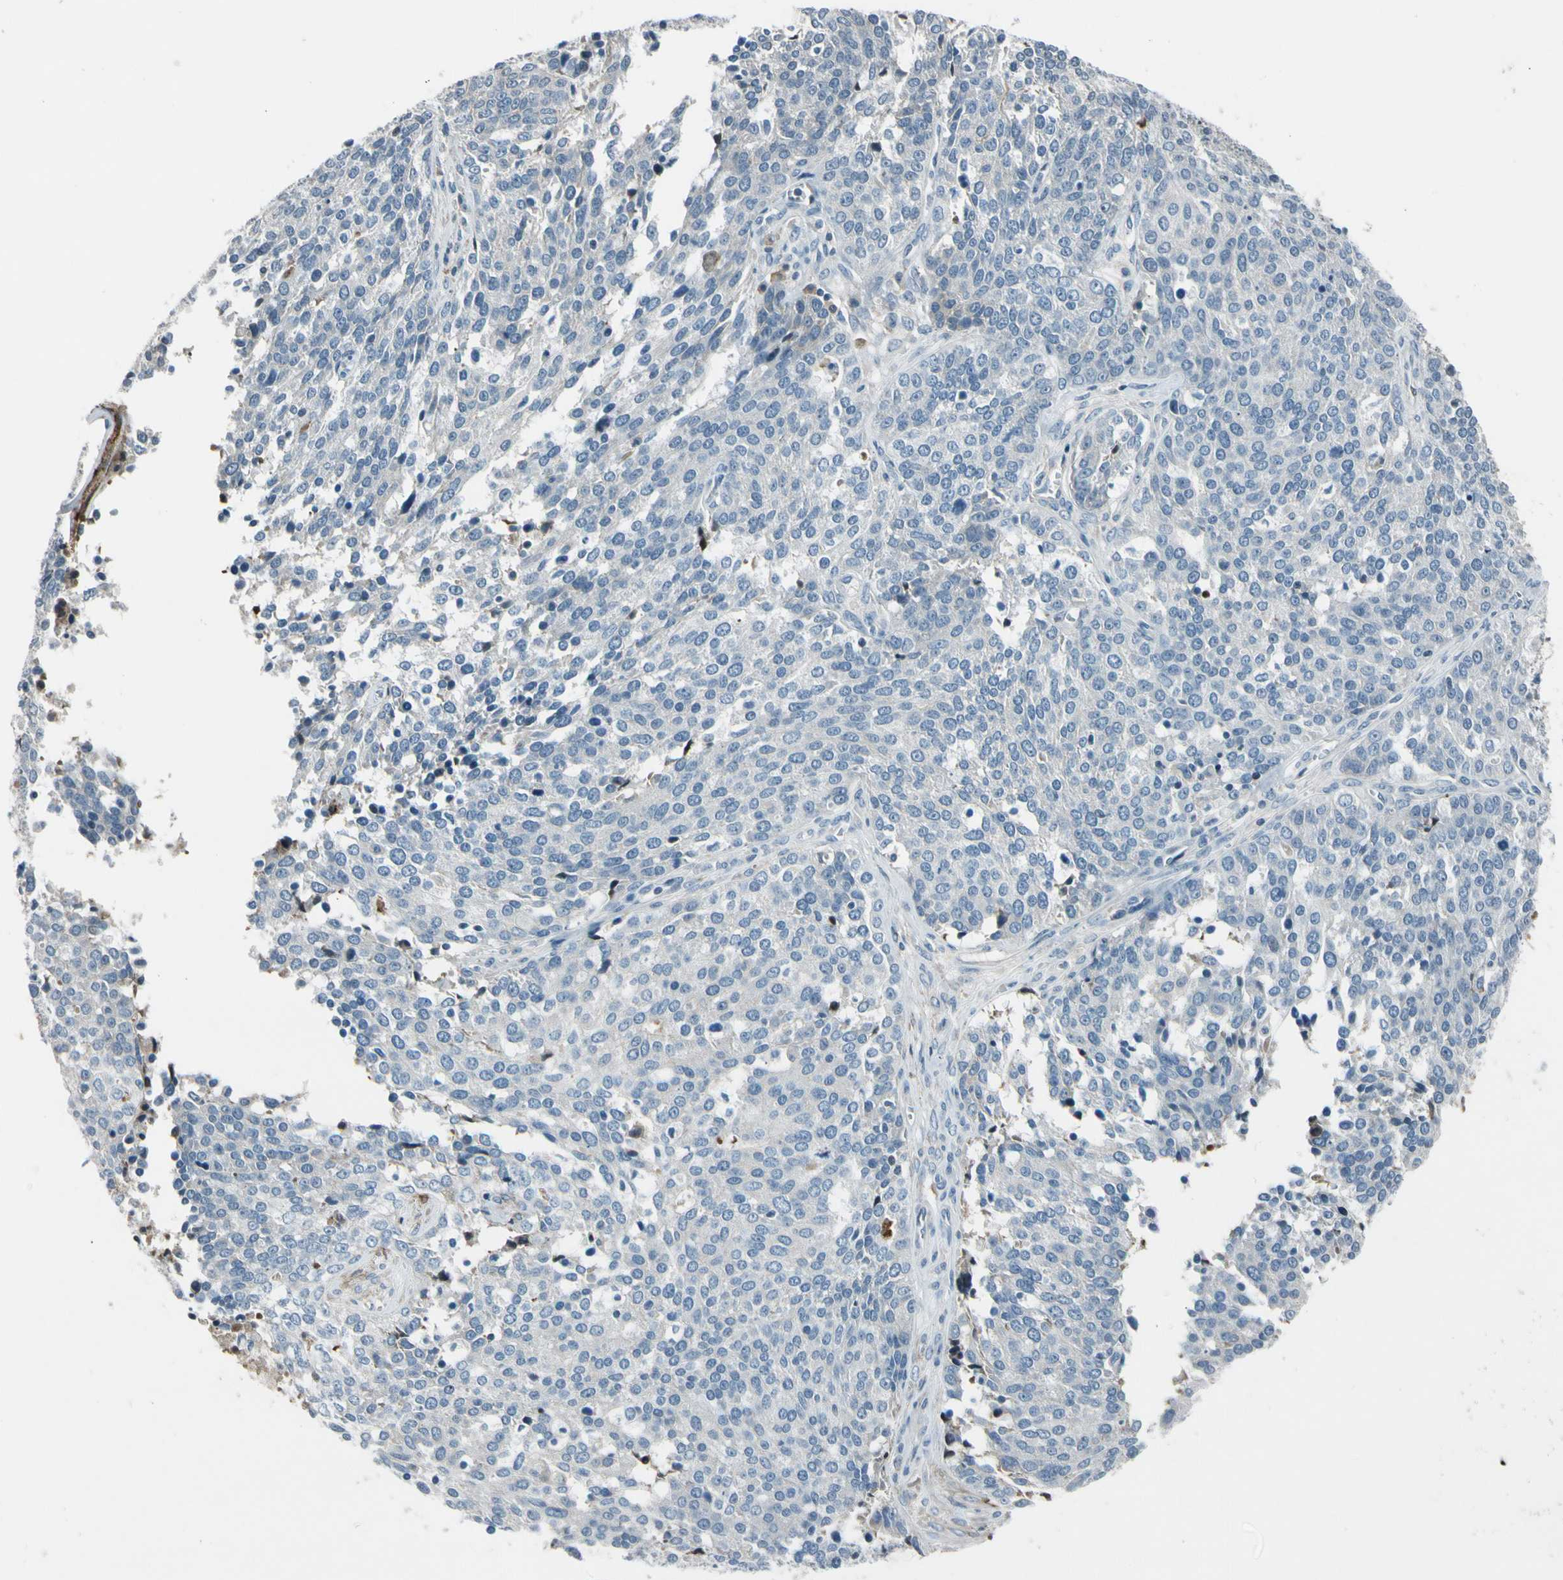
{"staining": {"intensity": "negative", "quantity": "none", "location": "none"}, "tissue": "ovarian cancer", "cell_type": "Tumor cells", "image_type": "cancer", "snomed": [{"axis": "morphology", "description": "Cystadenocarcinoma, serous, NOS"}, {"axis": "topography", "description": "Ovary"}], "caption": "Image shows no significant protein positivity in tumor cells of ovarian cancer (serous cystadenocarcinoma).", "gene": "PDPN", "patient": {"sex": "female", "age": 44}}